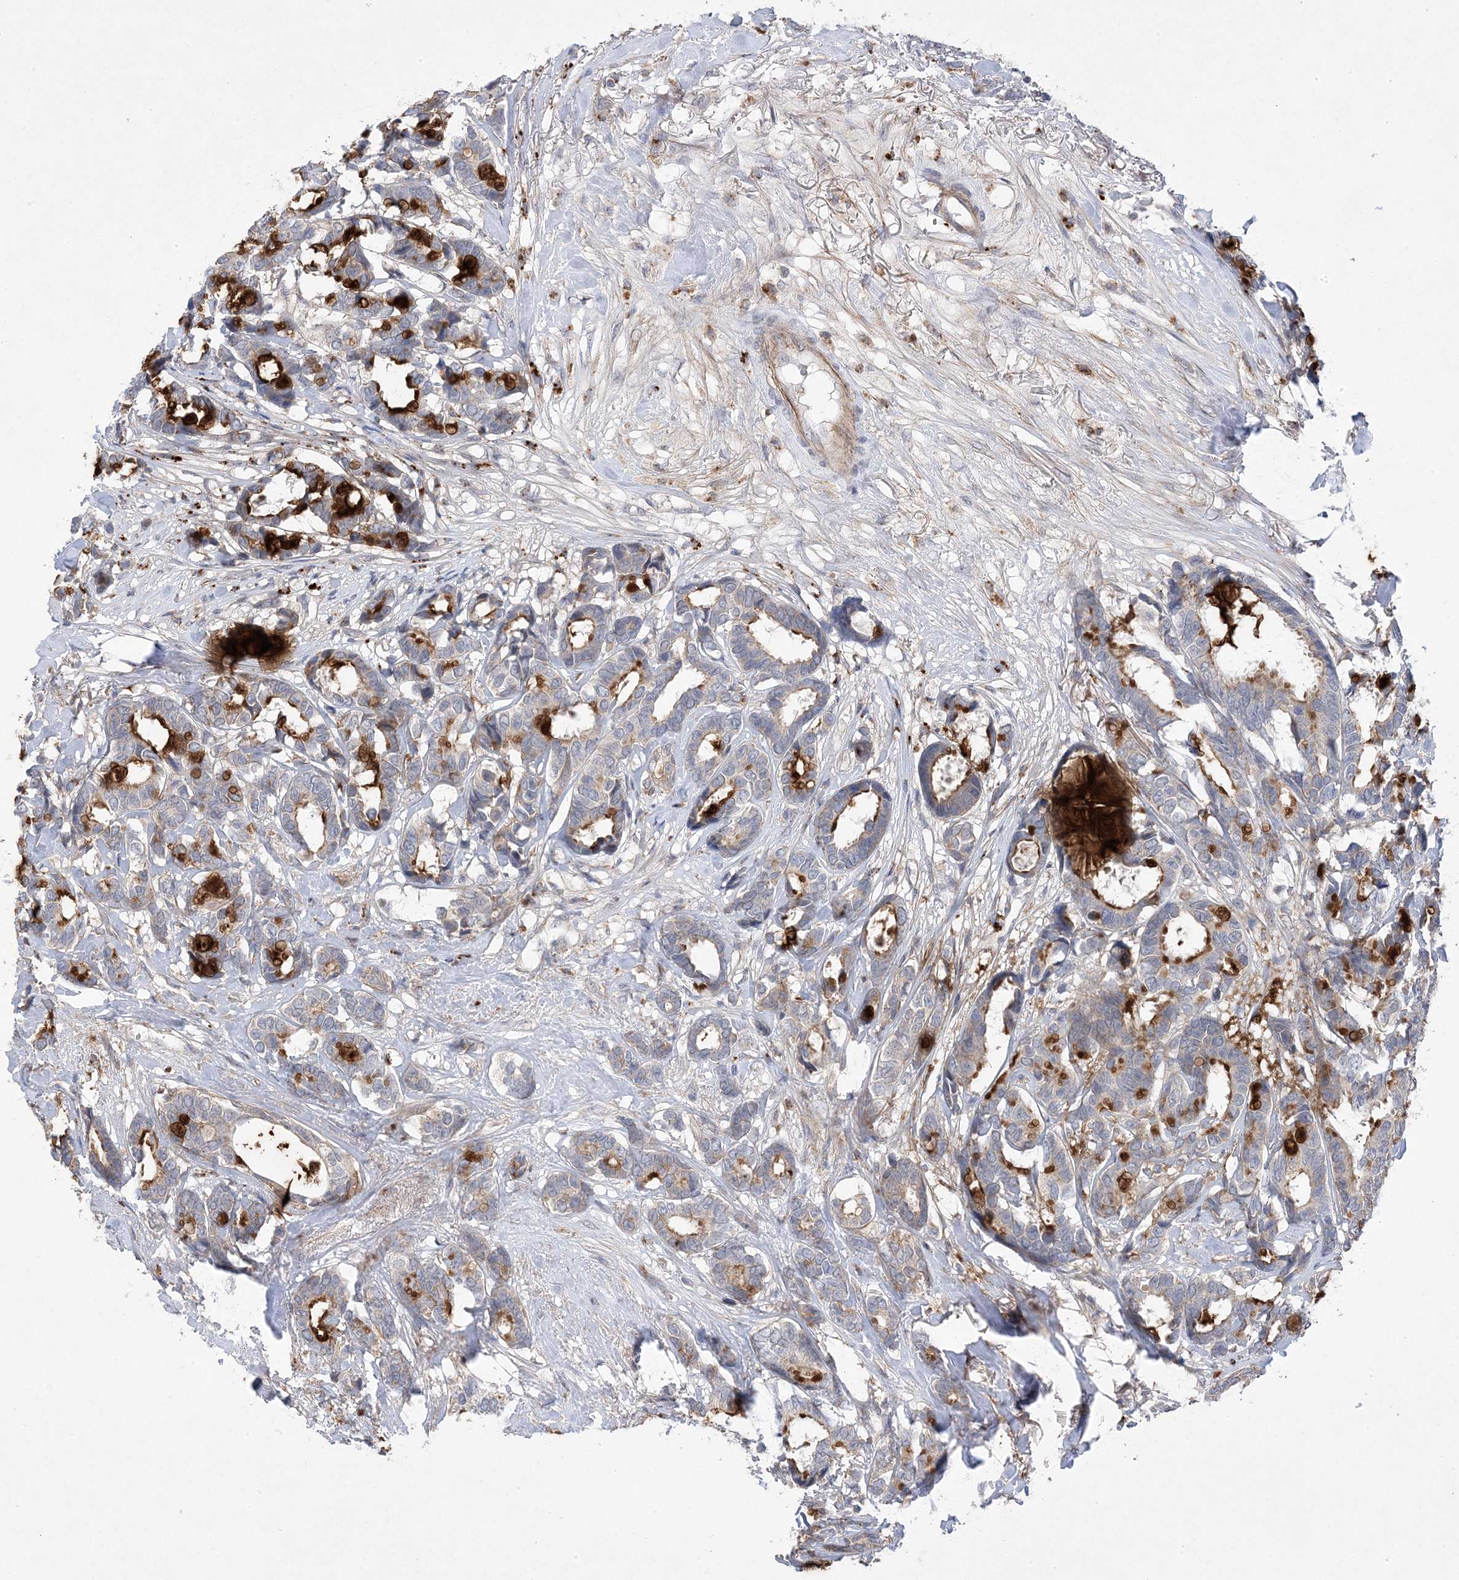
{"staining": {"intensity": "negative", "quantity": "none", "location": "none"}, "tissue": "breast cancer", "cell_type": "Tumor cells", "image_type": "cancer", "snomed": [{"axis": "morphology", "description": "Duct carcinoma"}, {"axis": "topography", "description": "Breast"}], "caption": "An immunohistochemistry photomicrograph of breast cancer is shown. There is no staining in tumor cells of breast cancer.", "gene": "ANAPC1", "patient": {"sex": "female", "age": 87}}